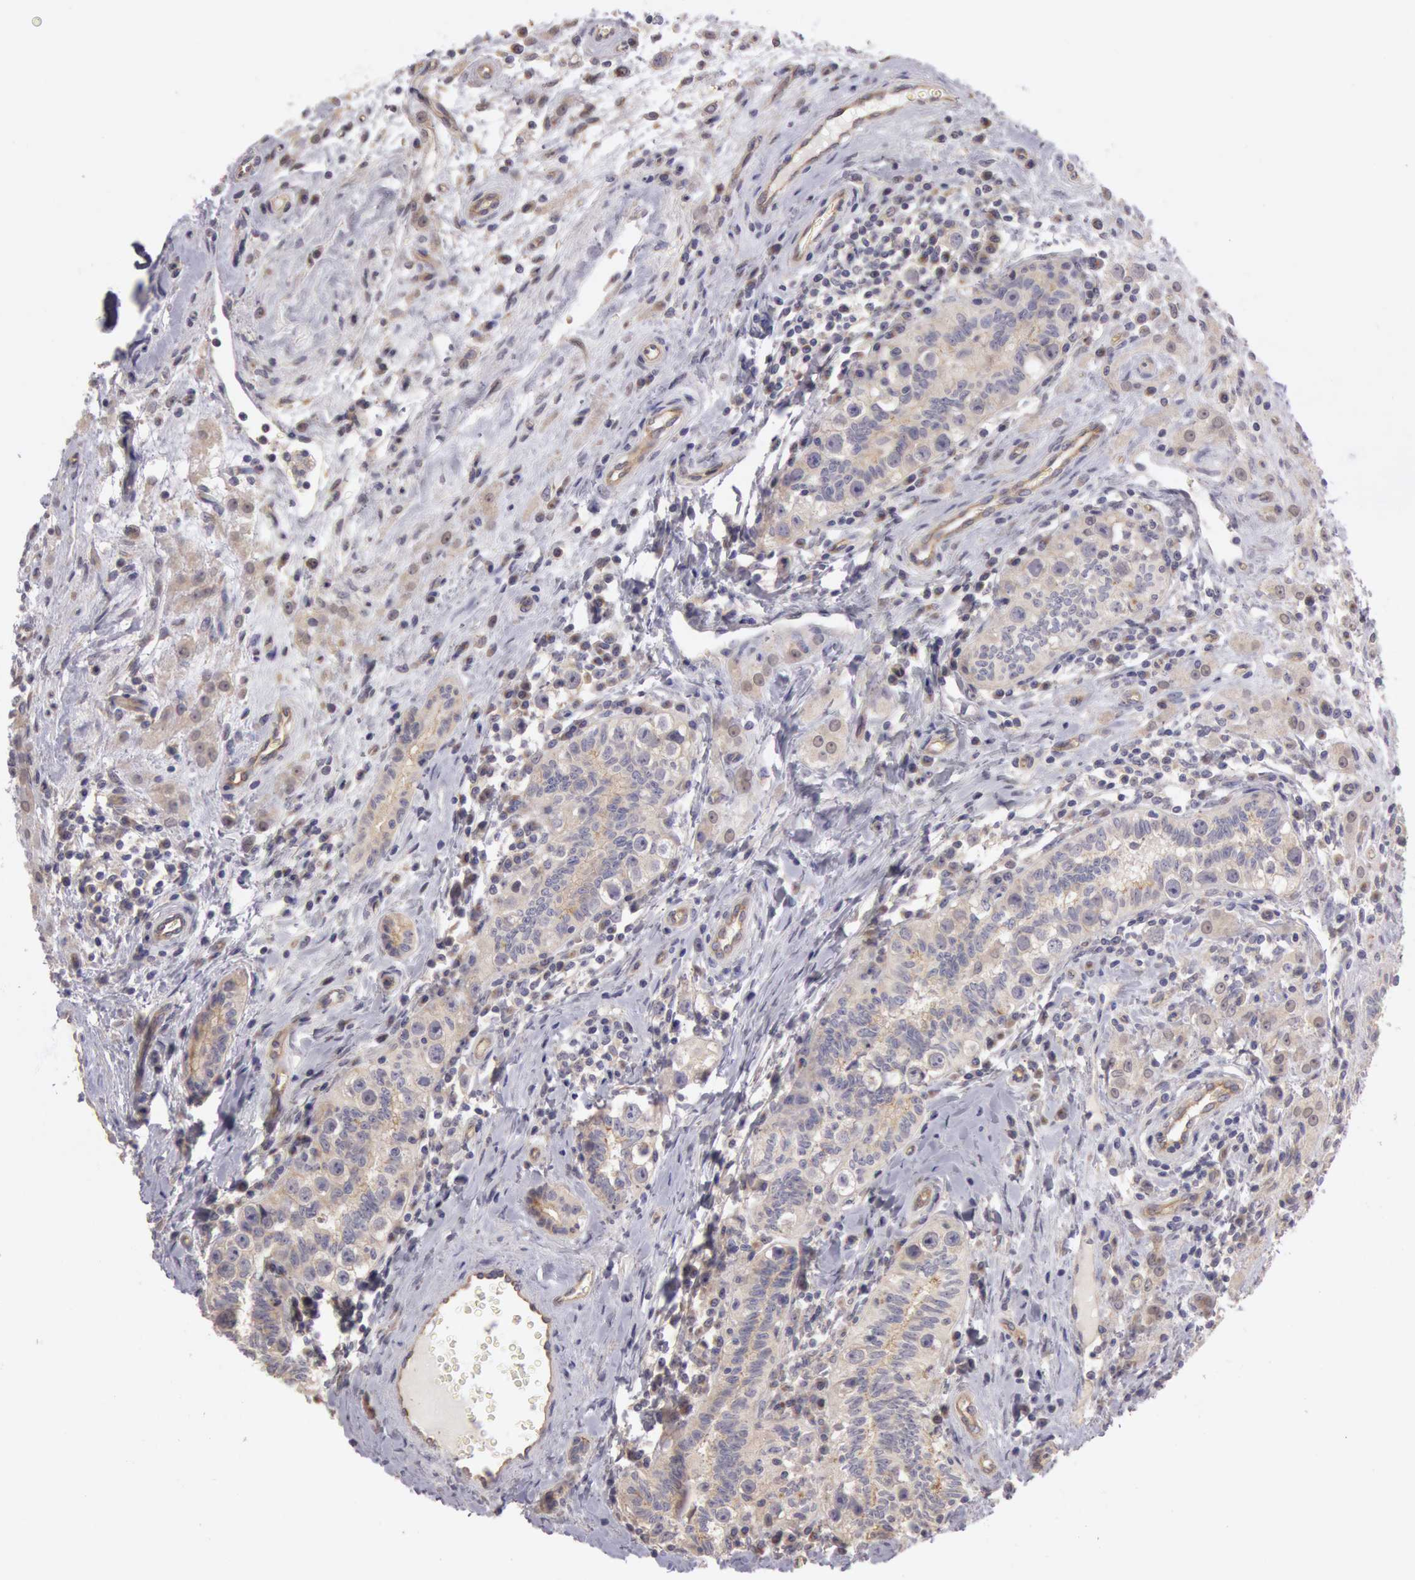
{"staining": {"intensity": "negative", "quantity": "none", "location": "none"}, "tissue": "testis cancer", "cell_type": "Tumor cells", "image_type": "cancer", "snomed": [{"axis": "morphology", "description": "Seminoma, NOS"}, {"axis": "topography", "description": "Testis"}], "caption": "A histopathology image of seminoma (testis) stained for a protein demonstrates no brown staining in tumor cells.", "gene": "AMOTL1", "patient": {"sex": "male", "age": 32}}